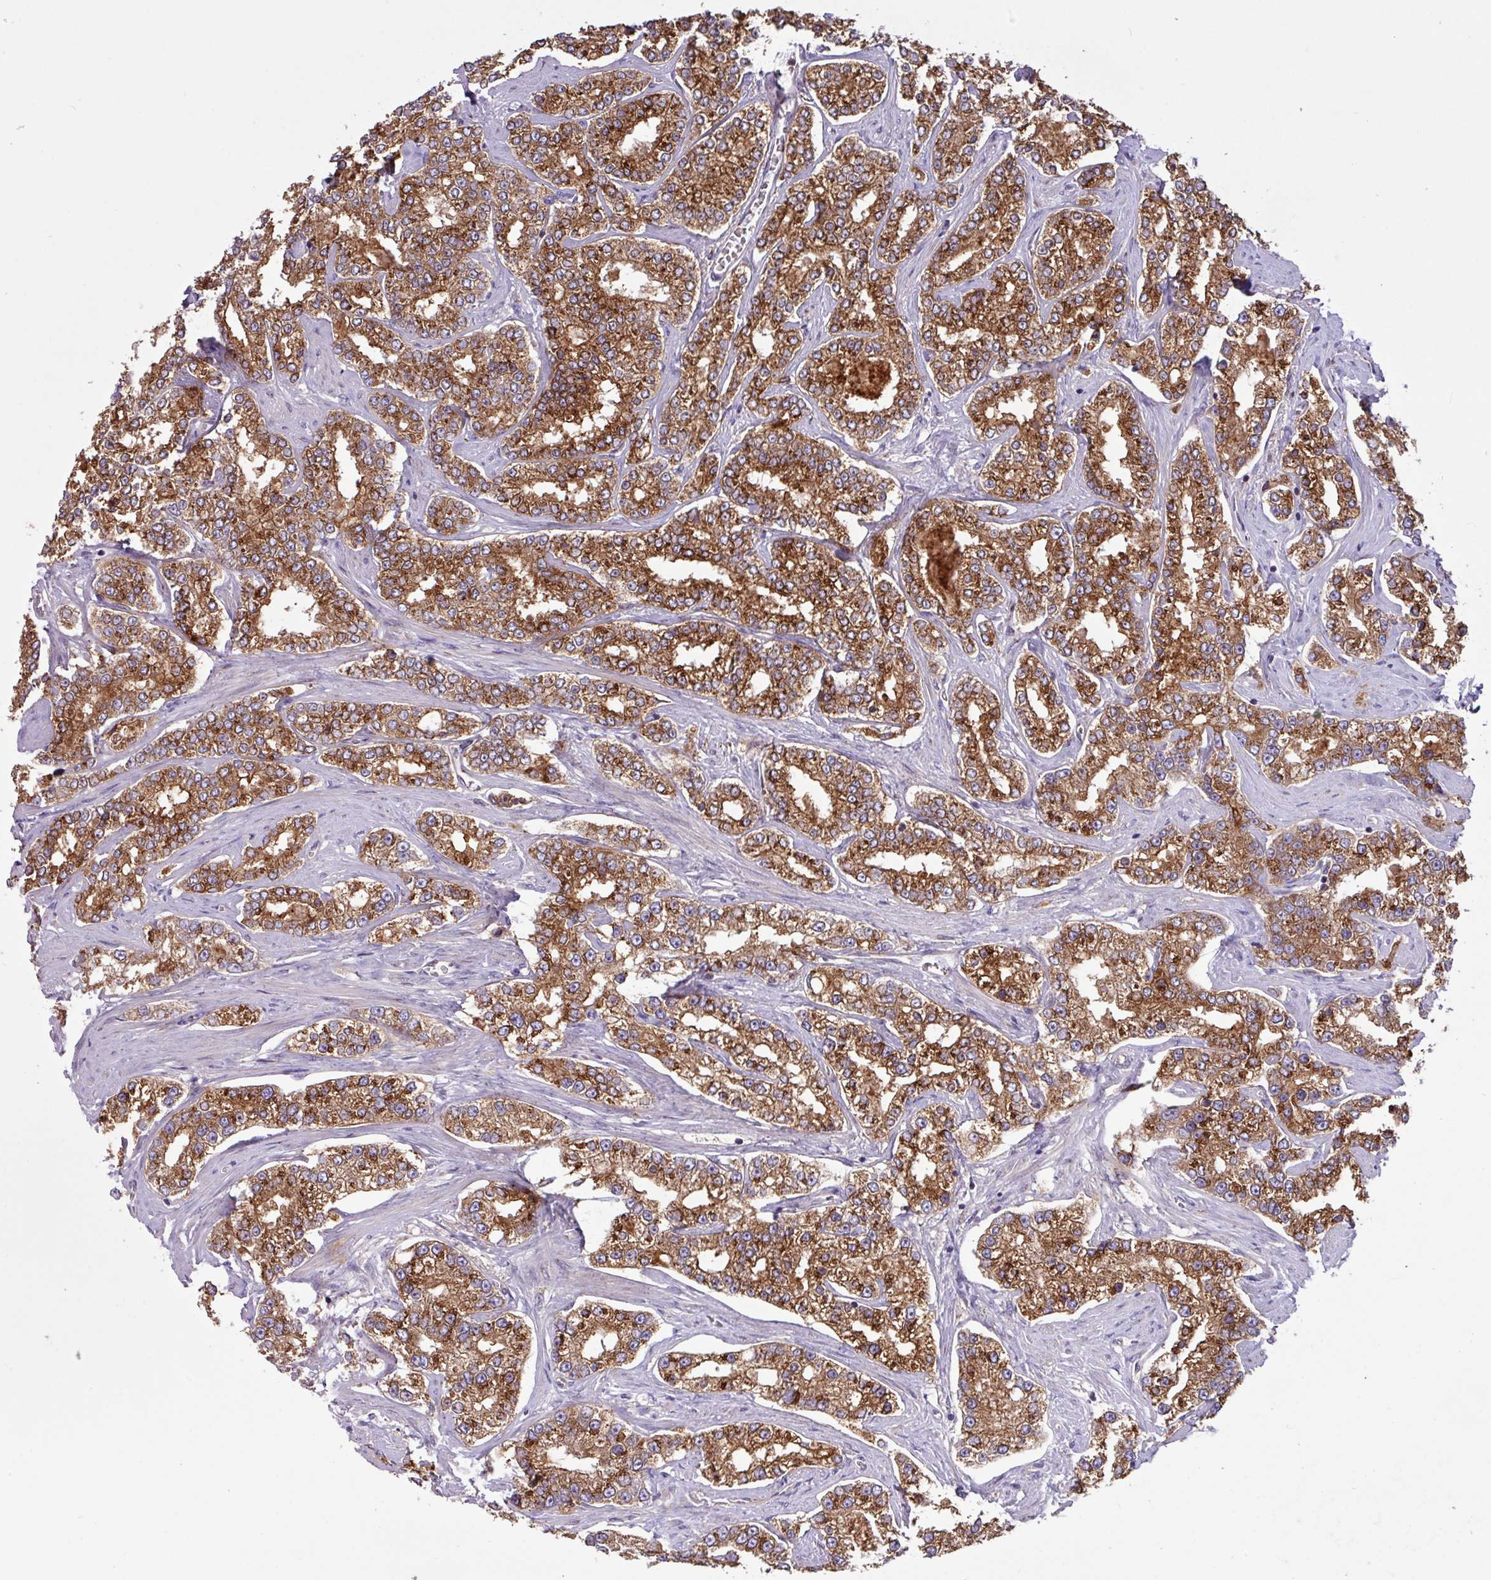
{"staining": {"intensity": "strong", "quantity": ">75%", "location": "cytoplasmic/membranous"}, "tissue": "prostate cancer", "cell_type": "Tumor cells", "image_type": "cancer", "snomed": [{"axis": "morphology", "description": "Normal tissue, NOS"}, {"axis": "morphology", "description": "Adenocarcinoma, High grade"}, {"axis": "topography", "description": "Prostate"}], "caption": "Strong cytoplasmic/membranous protein staining is present in approximately >75% of tumor cells in high-grade adenocarcinoma (prostate). The protein is shown in brown color, while the nuclei are stained blue.", "gene": "RAB19", "patient": {"sex": "male", "age": 83}}